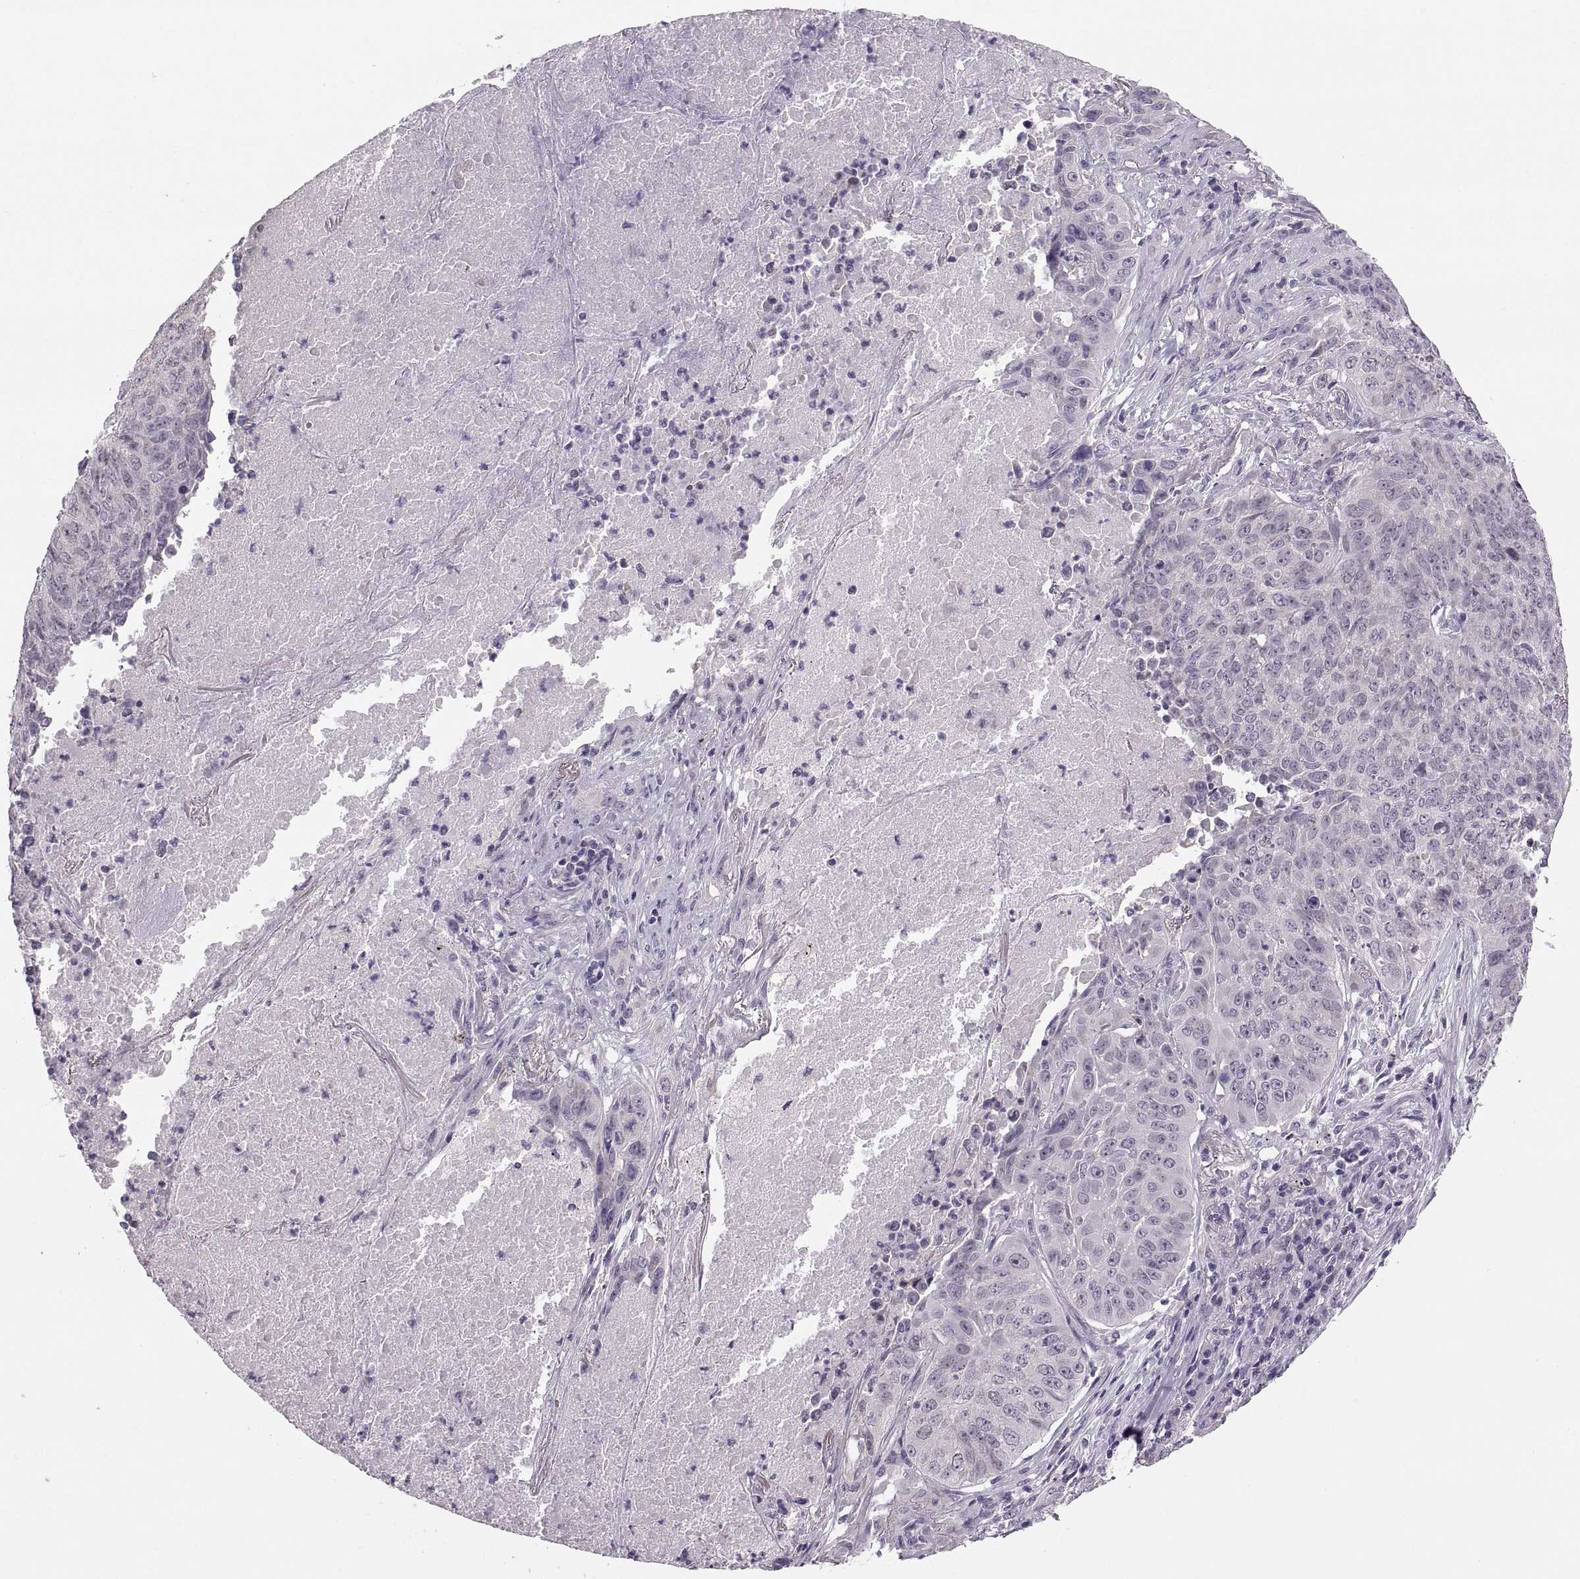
{"staining": {"intensity": "negative", "quantity": "none", "location": "none"}, "tissue": "lung cancer", "cell_type": "Tumor cells", "image_type": "cancer", "snomed": [{"axis": "morphology", "description": "Normal tissue, NOS"}, {"axis": "morphology", "description": "Squamous cell carcinoma, NOS"}, {"axis": "topography", "description": "Bronchus"}, {"axis": "topography", "description": "Lung"}], "caption": "Tumor cells are negative for brown protein staining in lung squamous cell carcinoma.", "gene": "ADH6", "patient": {"sex": "male", "age": 64}}